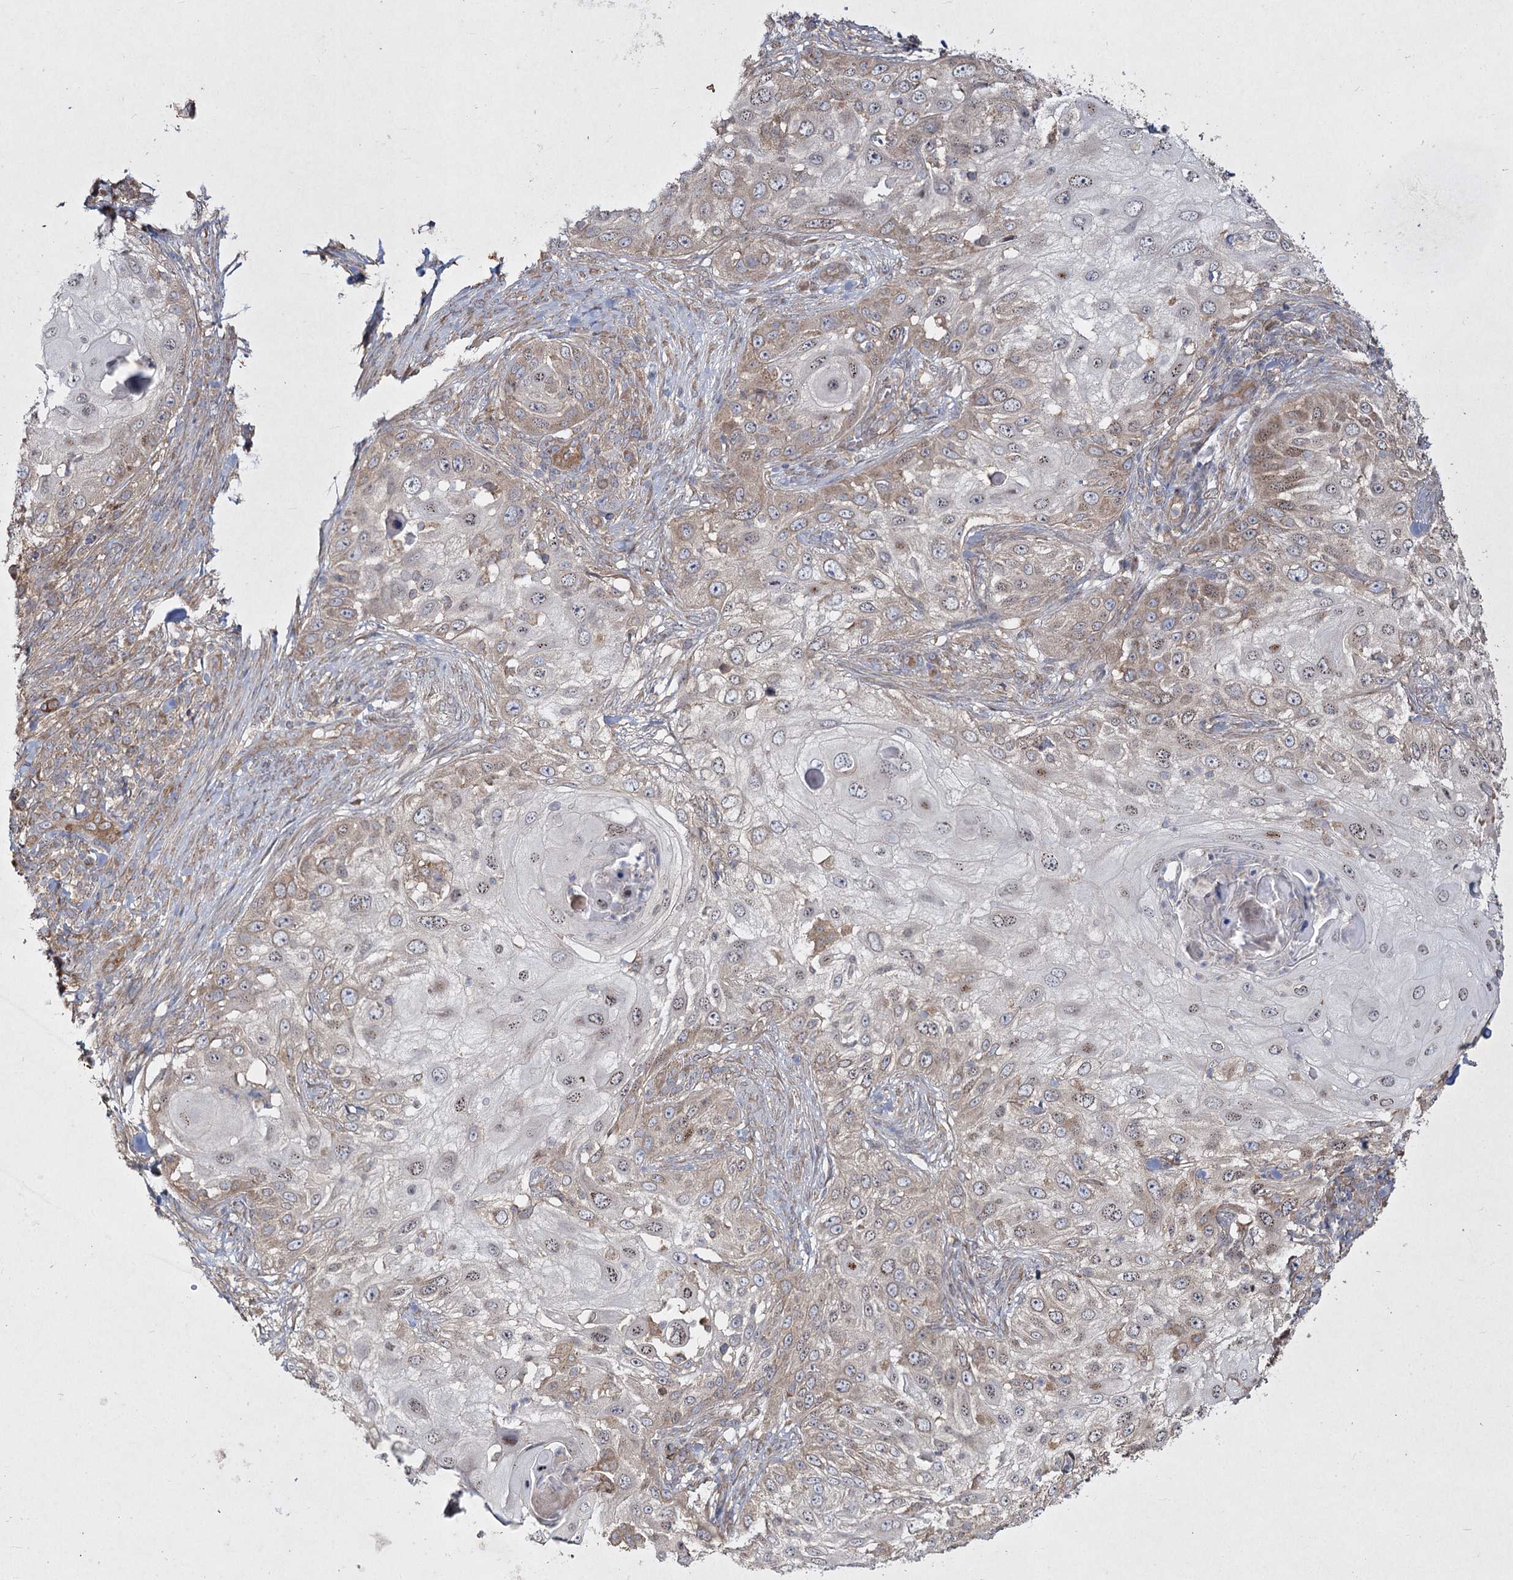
{"staining": {"intensity": "weak", "quantity": "25%-75%", "location": "cytoplasmic/membranous,nuclear"}, "tissue": "skin cancer", "cell_type": "Tumor cells", "image_type": "cancer", "snomed": [{"axis": "morphology", "description": "Squamous cell carcinoma, NOS"}, {"axis": "topography", "description": "Skin"}], "caption": "Tumor cells show weak cytoplasmic/membranous and nuclear staining in about 25%-75% of cells in squamous cell carcinoma (skin). (IHC, brightfield microscopy, high magnification).", "gene": "SH3TC1", "patient": {"sex": "female", "age": 44}}